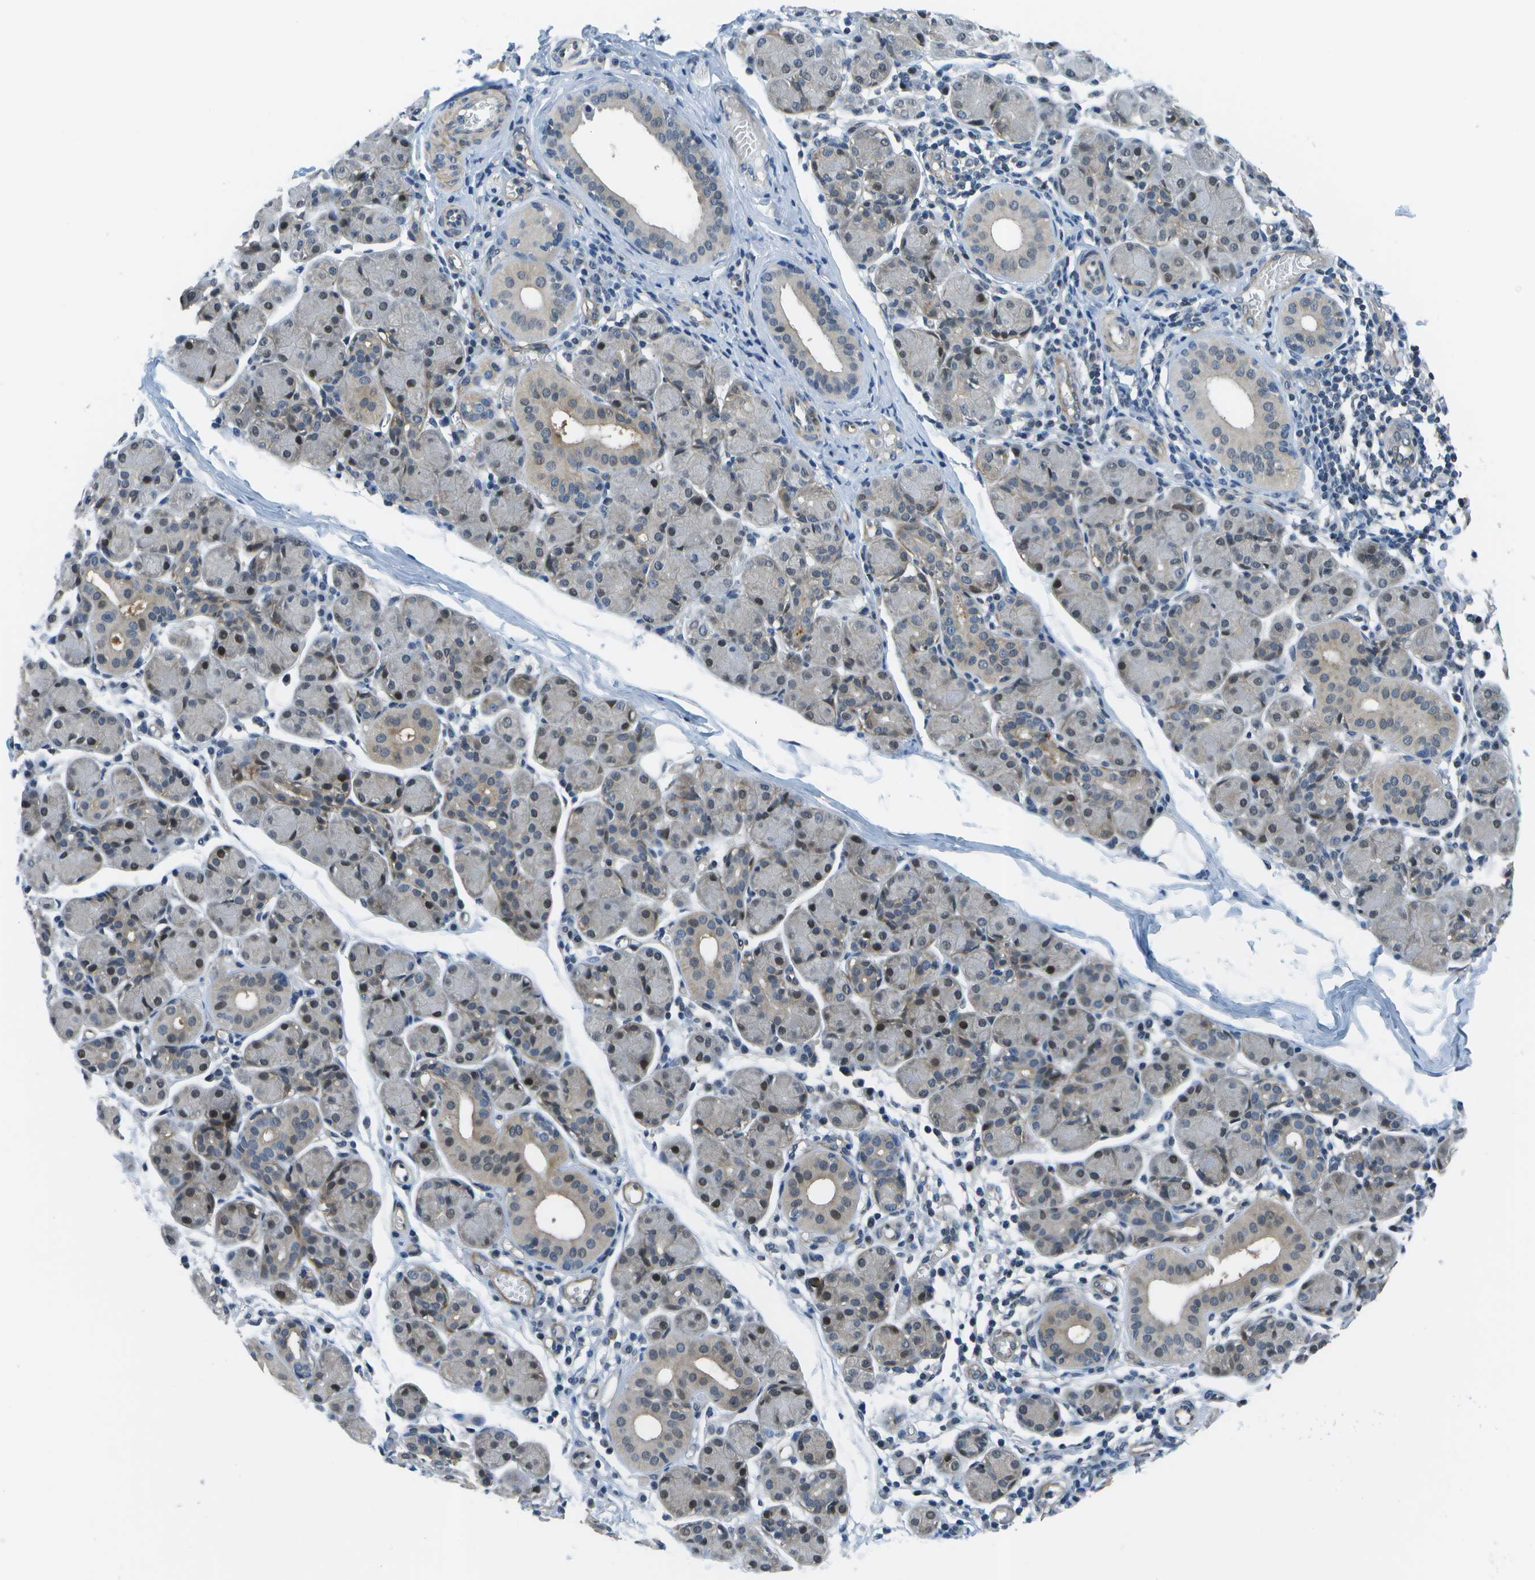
{"staining": {"intensity": "weak", "quantity": "25%-75%", "location": "cytoplasmic/membranous"}, "tissue": "salivary gland", "cell_type": "Glandular cells", "image_type": "normal", "snomed": [{"axis": "morphology", "description": "Normal tissue, NOS"}, {"axis": "morphology", "description": "Inflammation, NOS"}, {"axis": "topography", "description": "Lymph node"}, {"axis": "topography", "description": "Salivary gland"}], "caption": "Immunohistochemistry (IHC) photomicrograph of benign salivary gland: salivary gland stained using immunohistochemistry displays low levels of weak protein expression localized specifically in the cytoplasmic/membranous of glandular cells, appearing as a cytoplasmic/membranous brown color.", "gene": "ENPP5", "patient": {"sex": "male", "age": 3}}